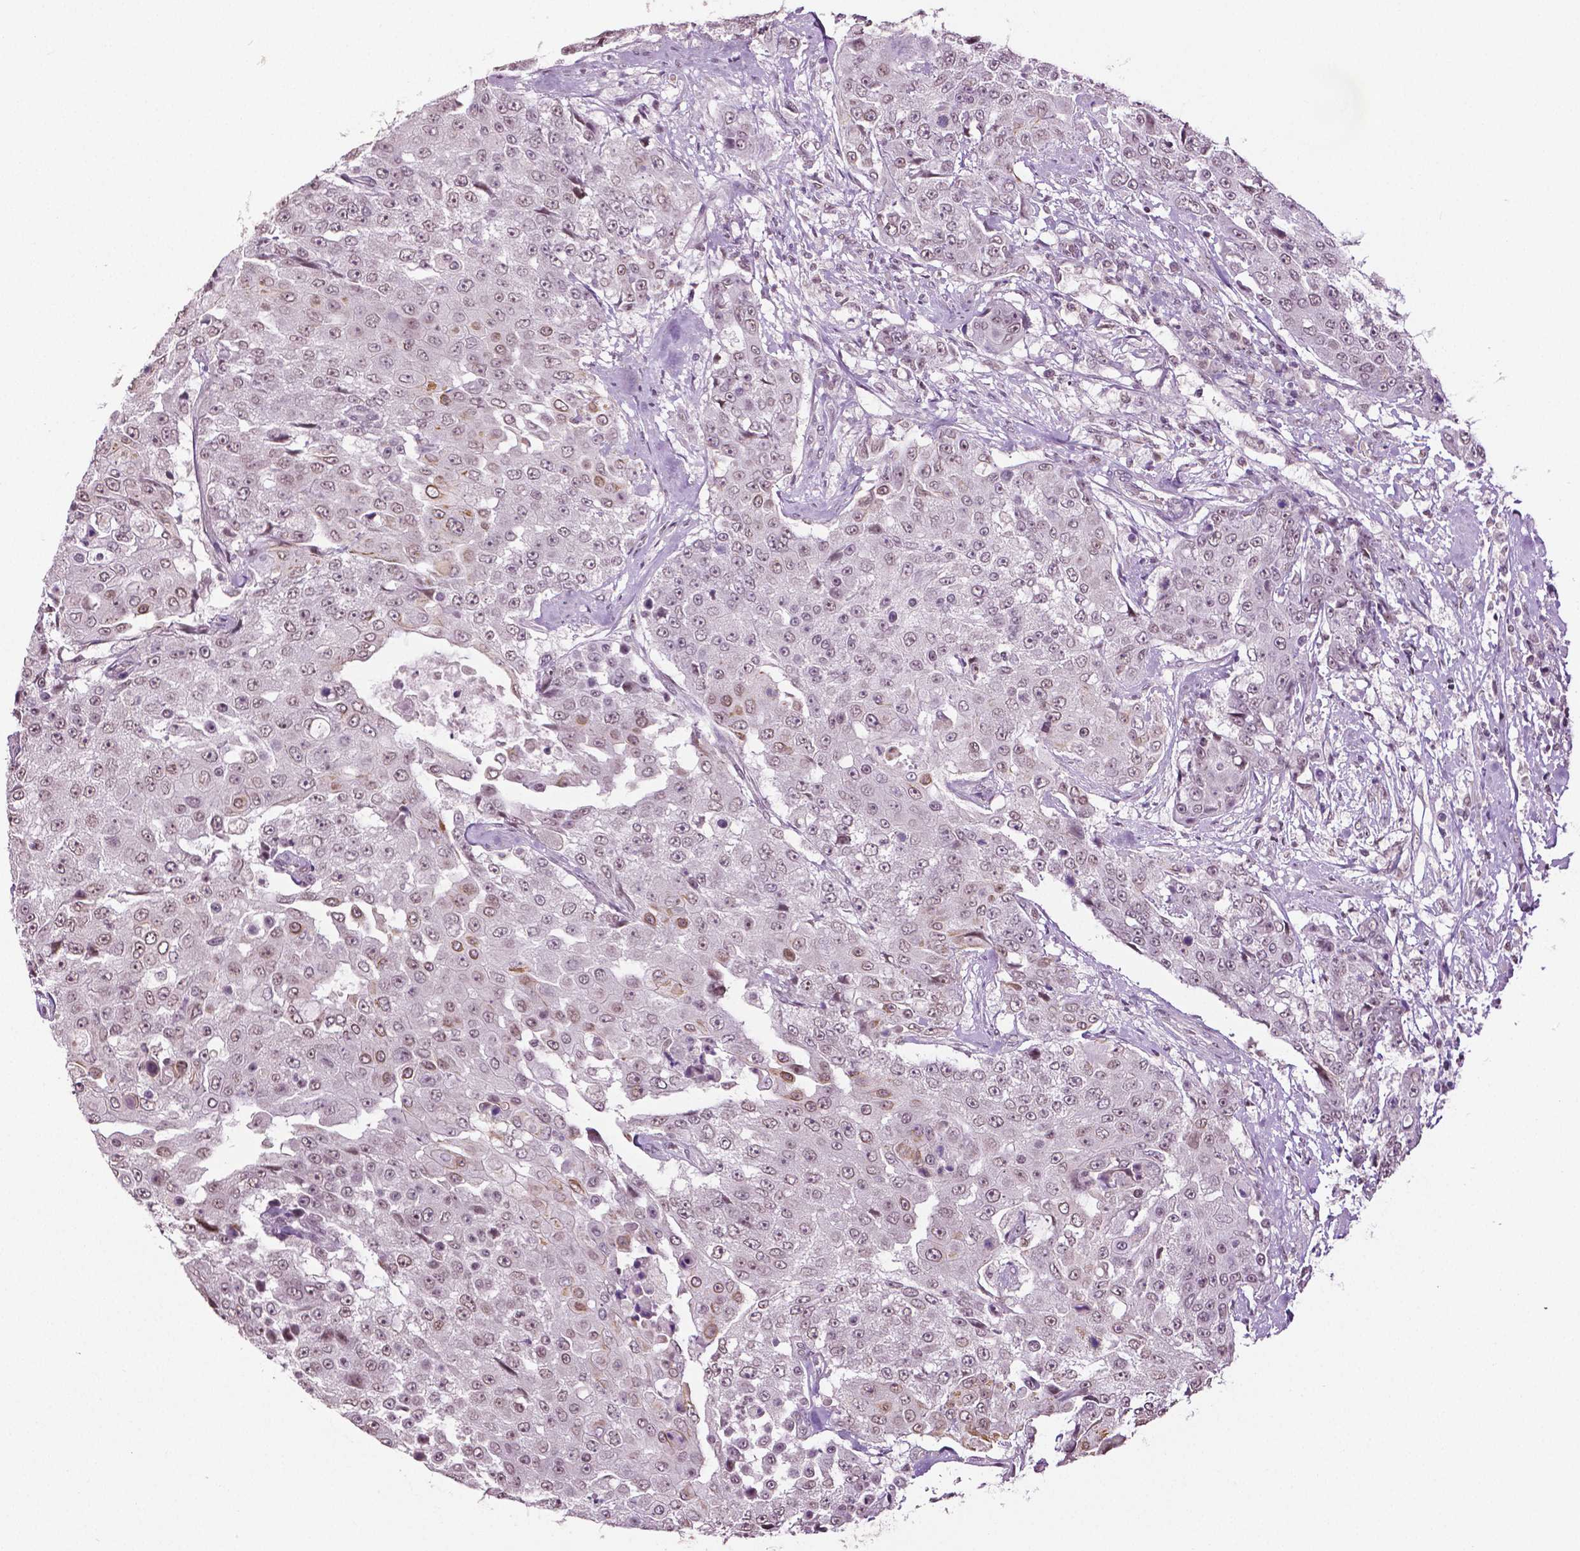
{"staining": {"intensity": "weak", "quantity": "25%-75%", "location": "nuclear"}, "tissue": "urothelial cancer", "cell_type": "Tumor cells", "image_type": "cancer", "snomed": [{"axis": "morphology", "description": "Urothelial carcinoma, High grade"}, {"axis": "topography", "description": "Urinary bladder"}], "caption": "Weak nuclear positivity is present in about 25%-75% of tumor cells in high-grade urothelial carcinoma.", "gene": "DLX5", "patient": {"sex": "female", "age": 63}}